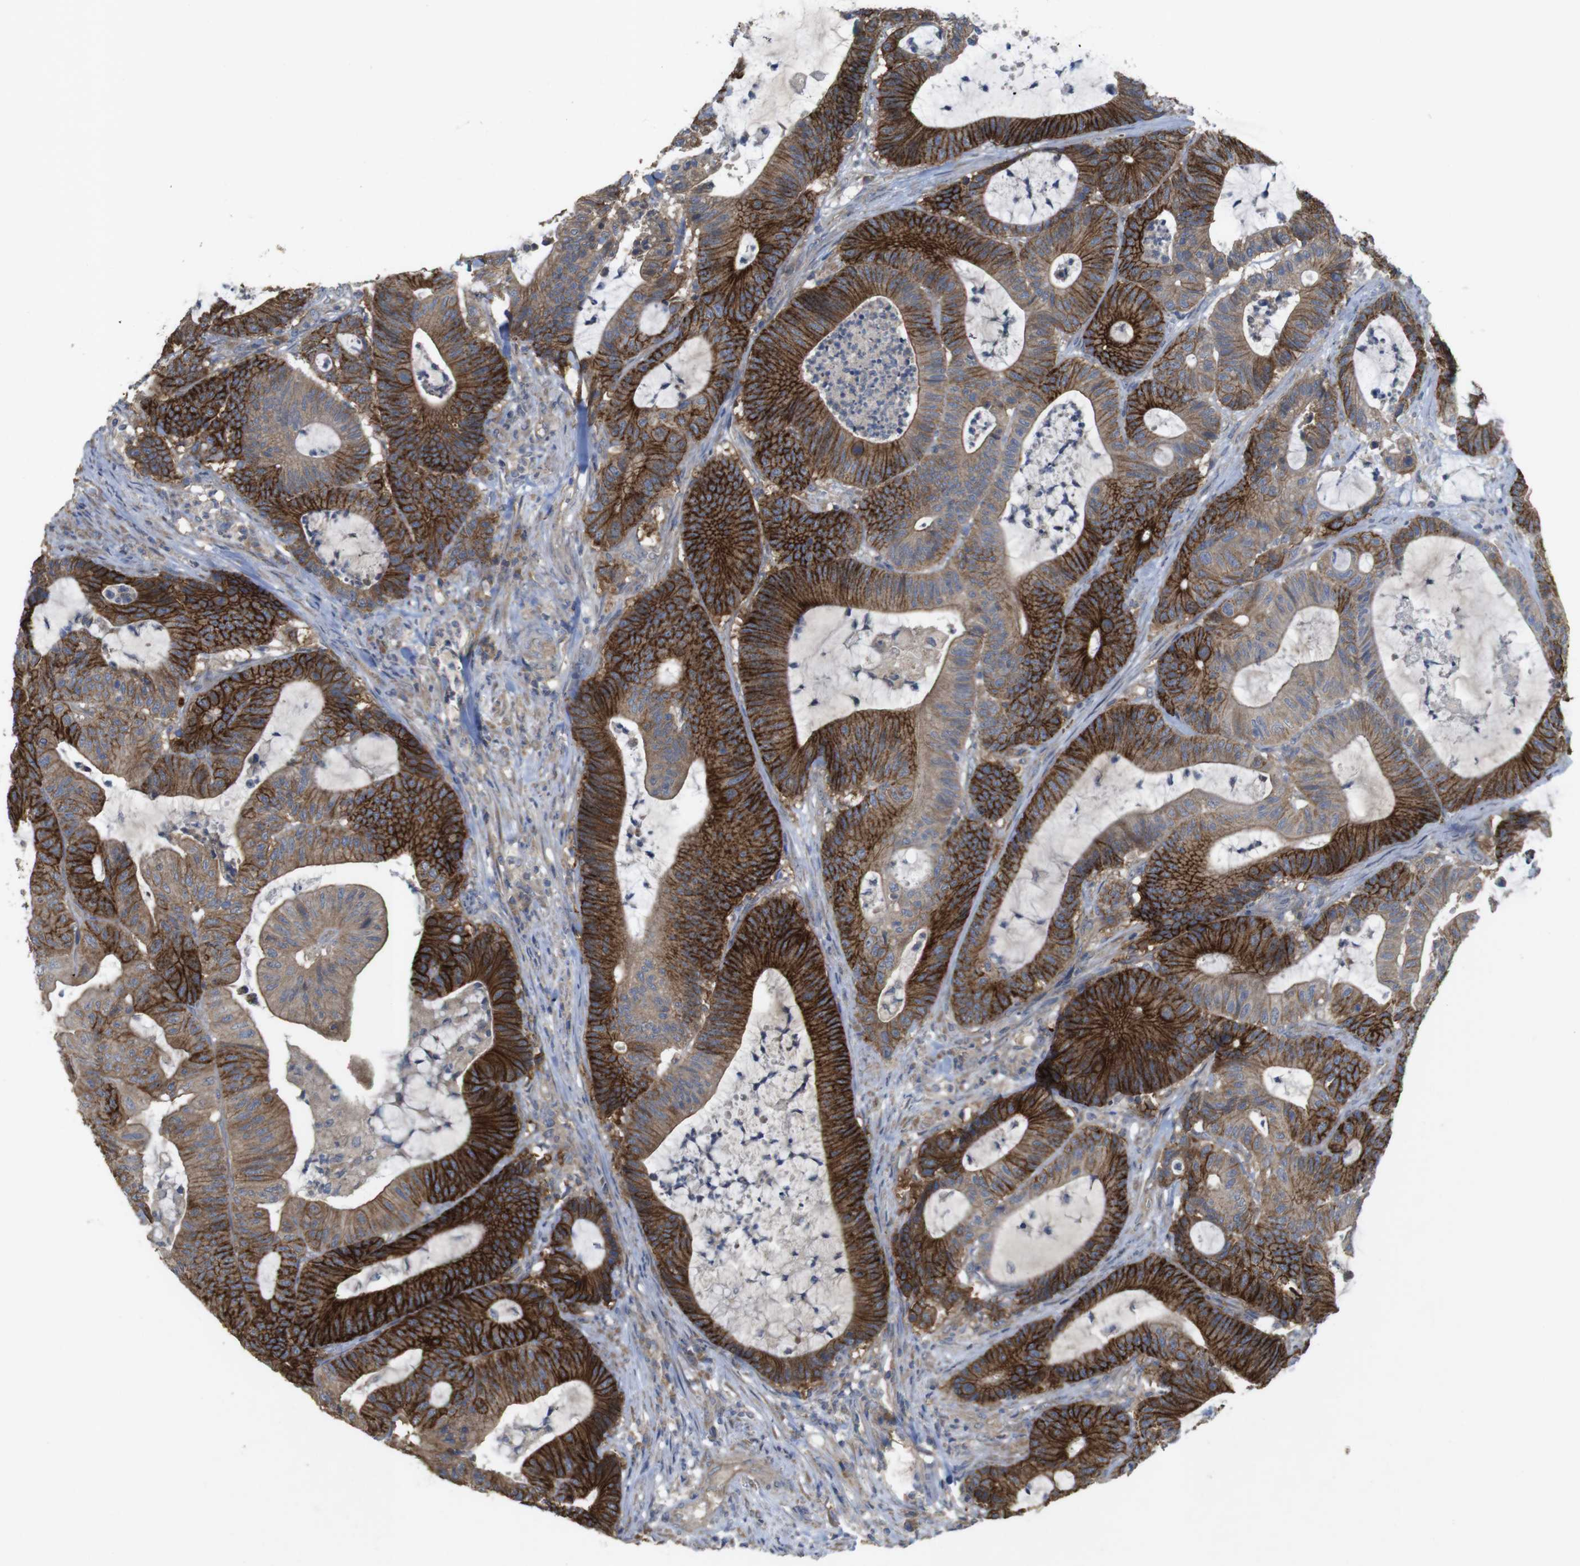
{"staining": {"intensity": "strong", "quantity": ">75%", "location": "cytoplasmic/membranous"}, "tissue": "colorectal cancer", "cell_type": "Tumor cells", "image_type": "cancer", "snomed": [{"axis": "morphology", "description": "Adenocarcinoma, NOS"}, {"axis": "topography", "description": "Colon"}], "caption": "A high amount of strong cytoplasmic/membranous expression is seen in about >75% of tumor cells in colorectal adenocarcinoma tissue. The protein of interest is stained brown, and the nuclei are stained in blue (DAB (3,3'-diaminobenzidine) IHC with brightfield microscopy, high magnification).", "gene": "KCNS3", "patient": {"sex": "female", "age": 84}}